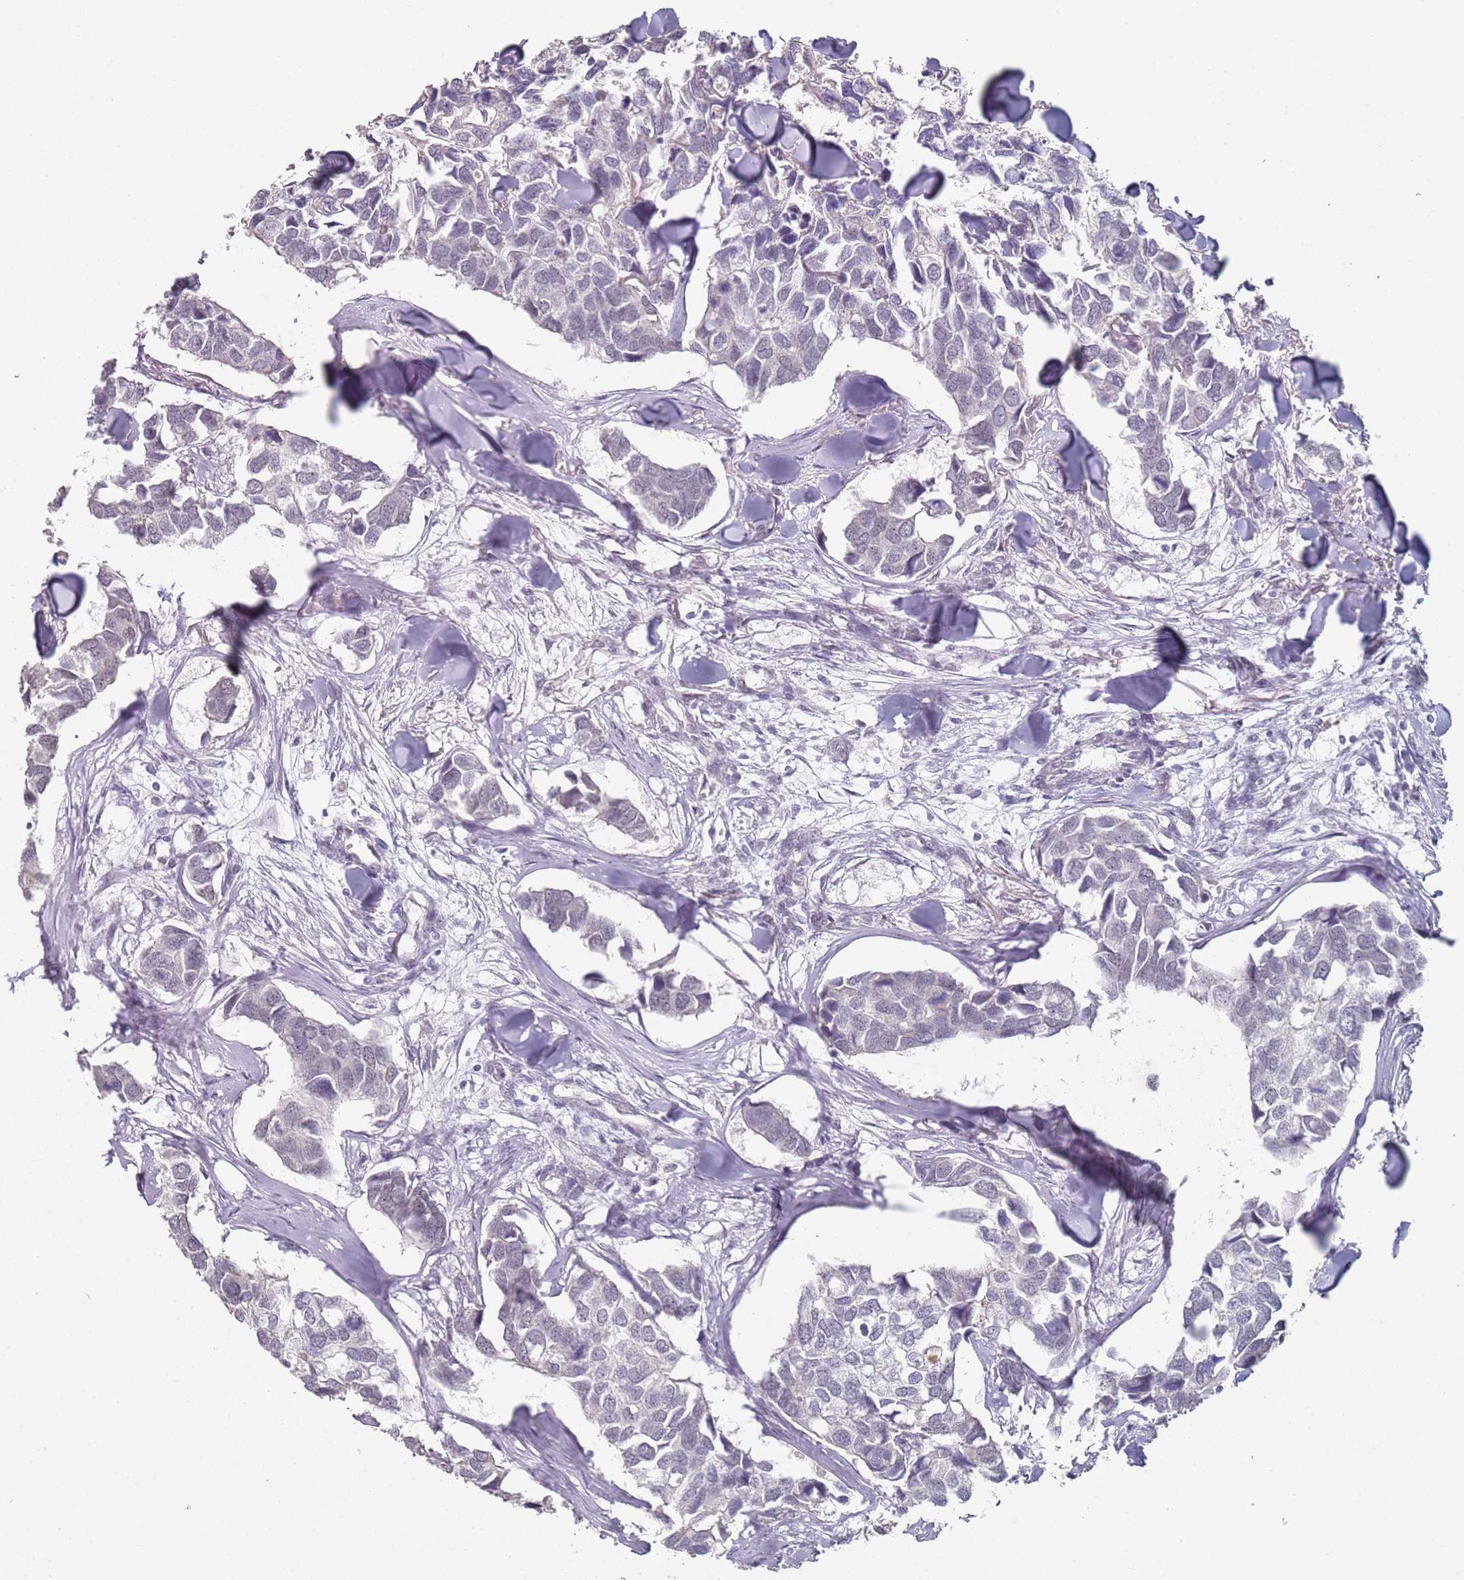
{"staining": {"intensity": "negative", "quantity": "none", "location": "none"}, "tissue": "breast cancer", "cell_type": "Tumor cells", "image_type": "cancer", "snomed": [{"axis": "morphology", "description": "Duct carcinoma"}, {"axis": "topography", "description": "Breast"}], "caption": "Invasive ductal carcinoma (breast) was stained to show a protein in brown. There is no significant staining in tumor cells. (DAB IHC with hematoxylin counter stain).", "gene": "DNAH11", "patient": {"sex": "female", "age": 83}}